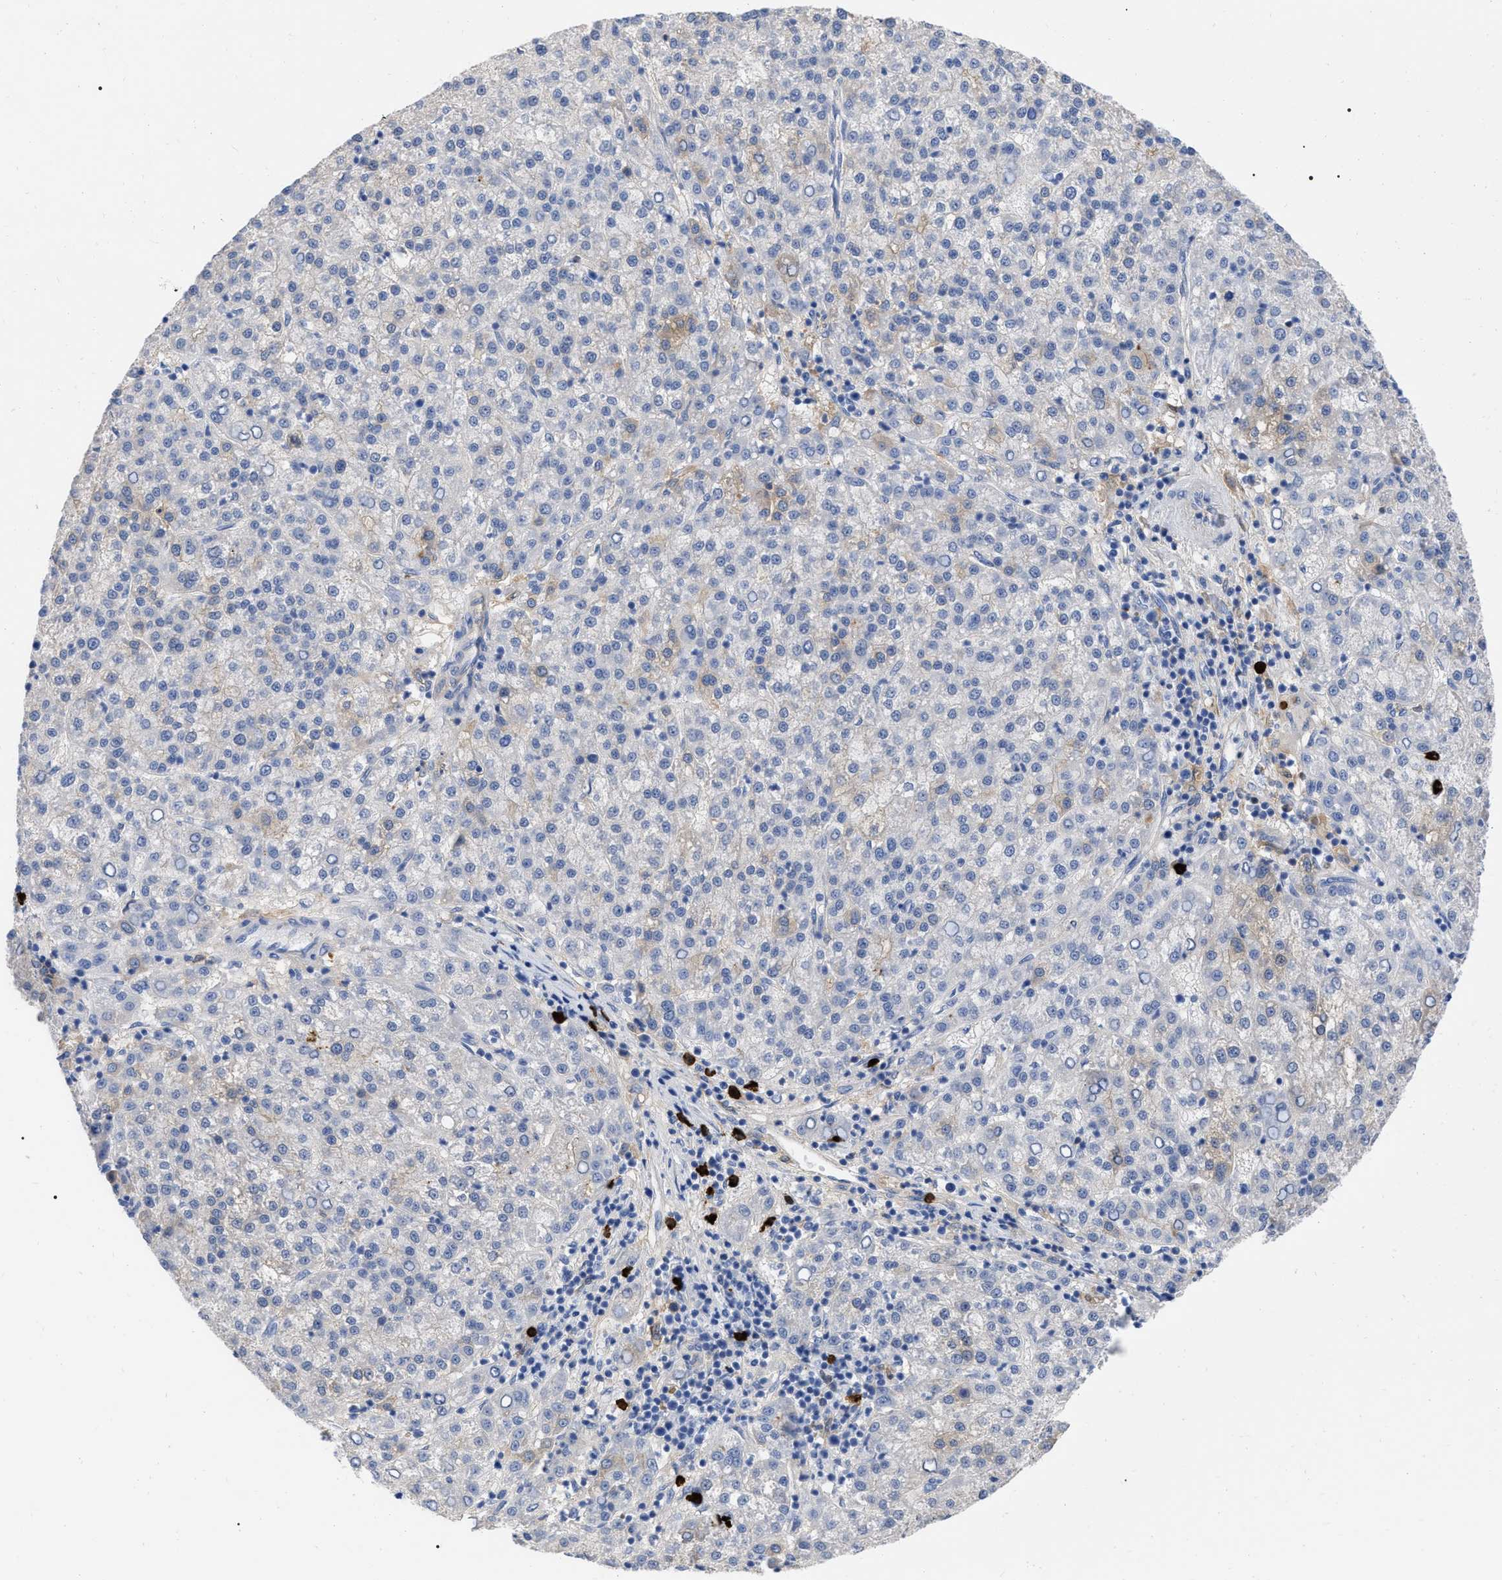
{"staining": {"intensity": "negative", "quantity": "none", "location": "none"}, "tissue": "liver cancer", "cell_type": "Tumor cells", "image_type": "cancer", "snomed": [{"axis": "morphology", "description": "Carcinoma, Hepatocellular, NOS"}, {"axis": "topography", "description": "Liver"}], "caption": "A photomicrograph of human hepatocellular carcinoma (liver) is negative for staining in tumor cells.", "gene": "IGHV5-51", "patient": {"sex": "female", "age": 58}}